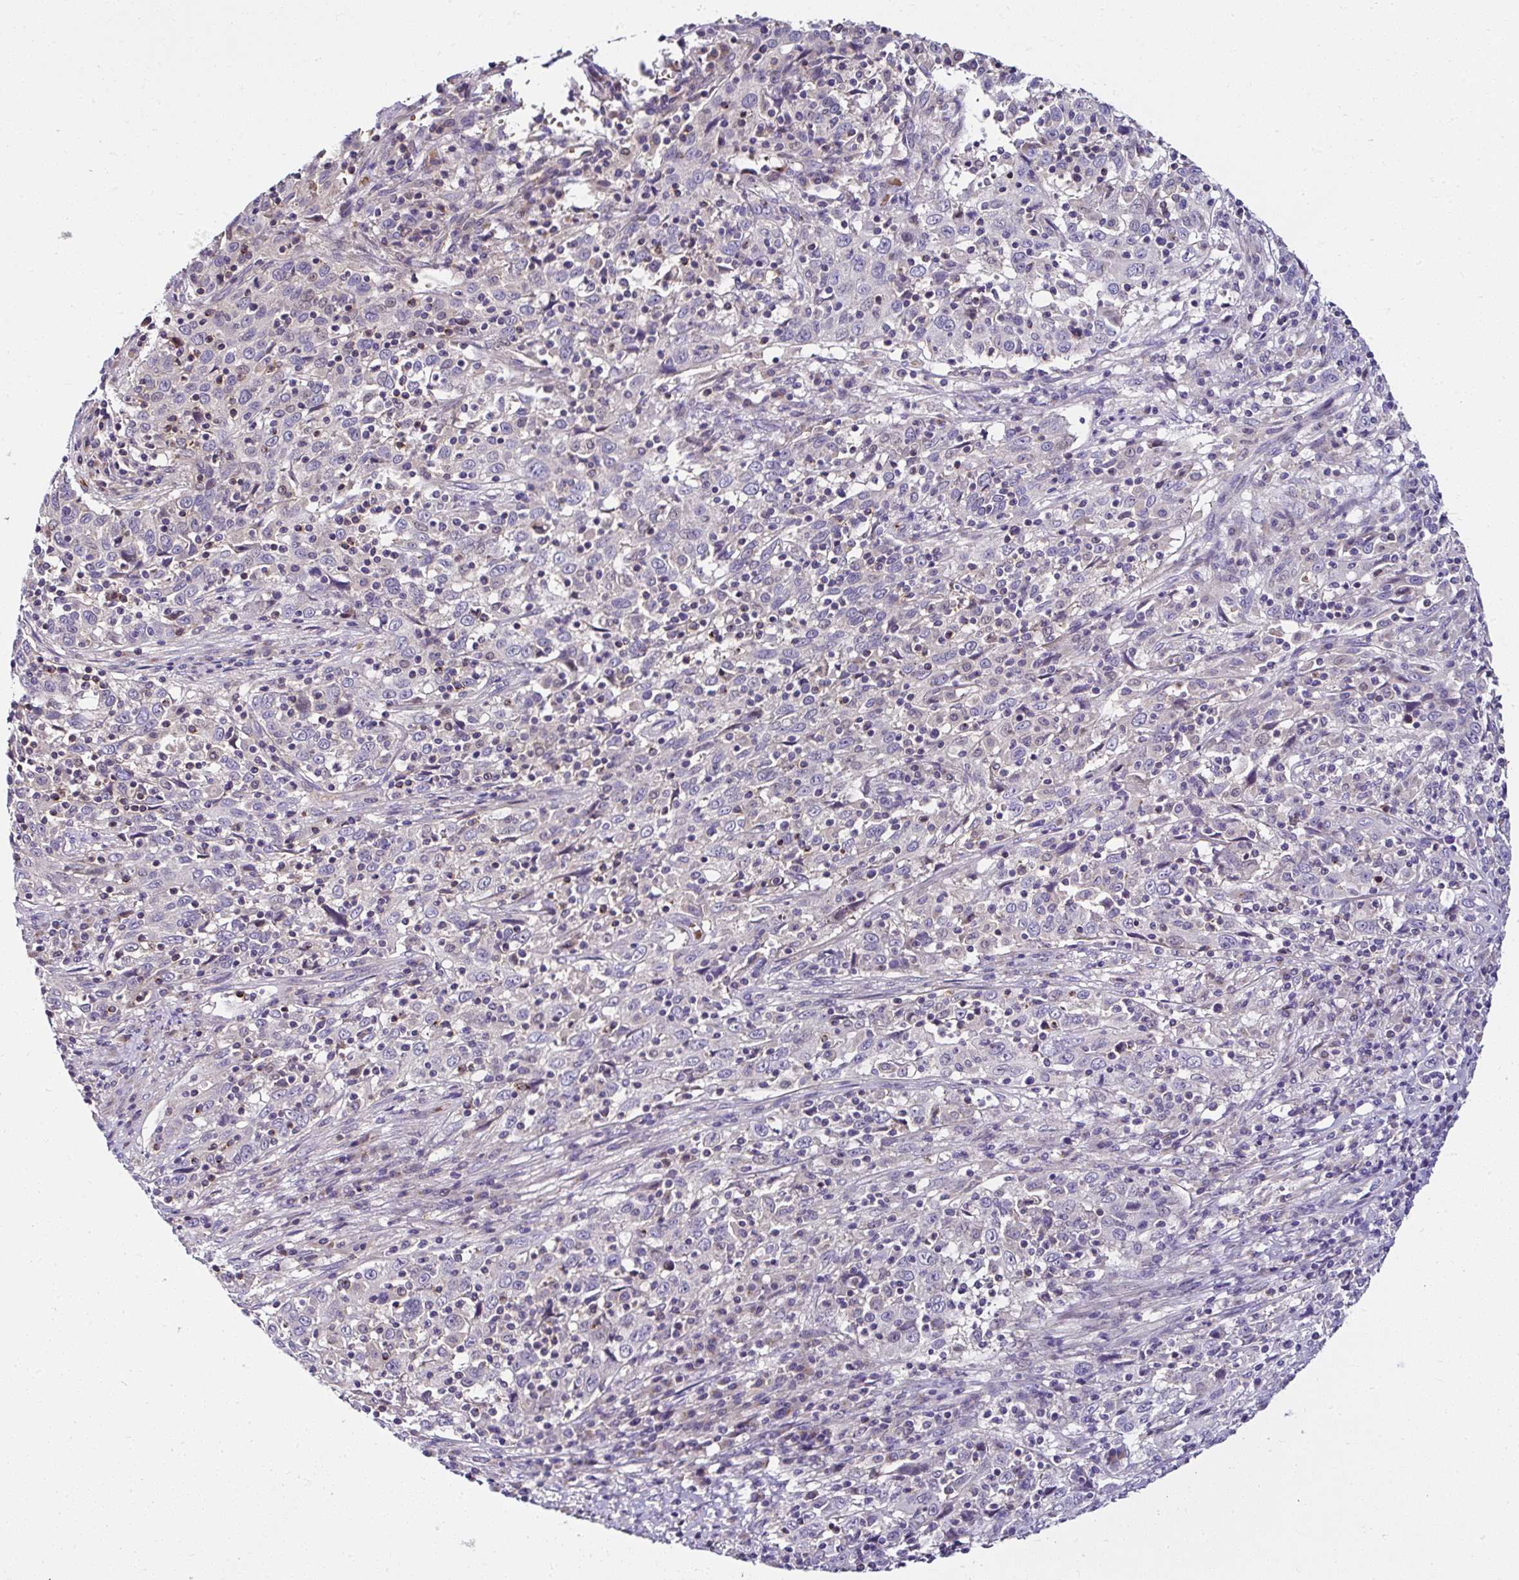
{"staining": {"intensity": "negative", "quantity": "none", "location": "none"}, "tissue": "cervical cancer", "cell_type": "Tumor cells", "image_type": "cancer", "snomed": [{"axis": "morphology", "description": "Squamous cell carcinoma, NOS"}, {"axis": "topography", "description": "Cervix"}], "caption": "This is an immunohistochemistry image of human cervical squamous cell carcinoma. There is no expression in tumor cells.", "gene": "DEPDC5", "patient": {"sex": "female", "age": 46}}